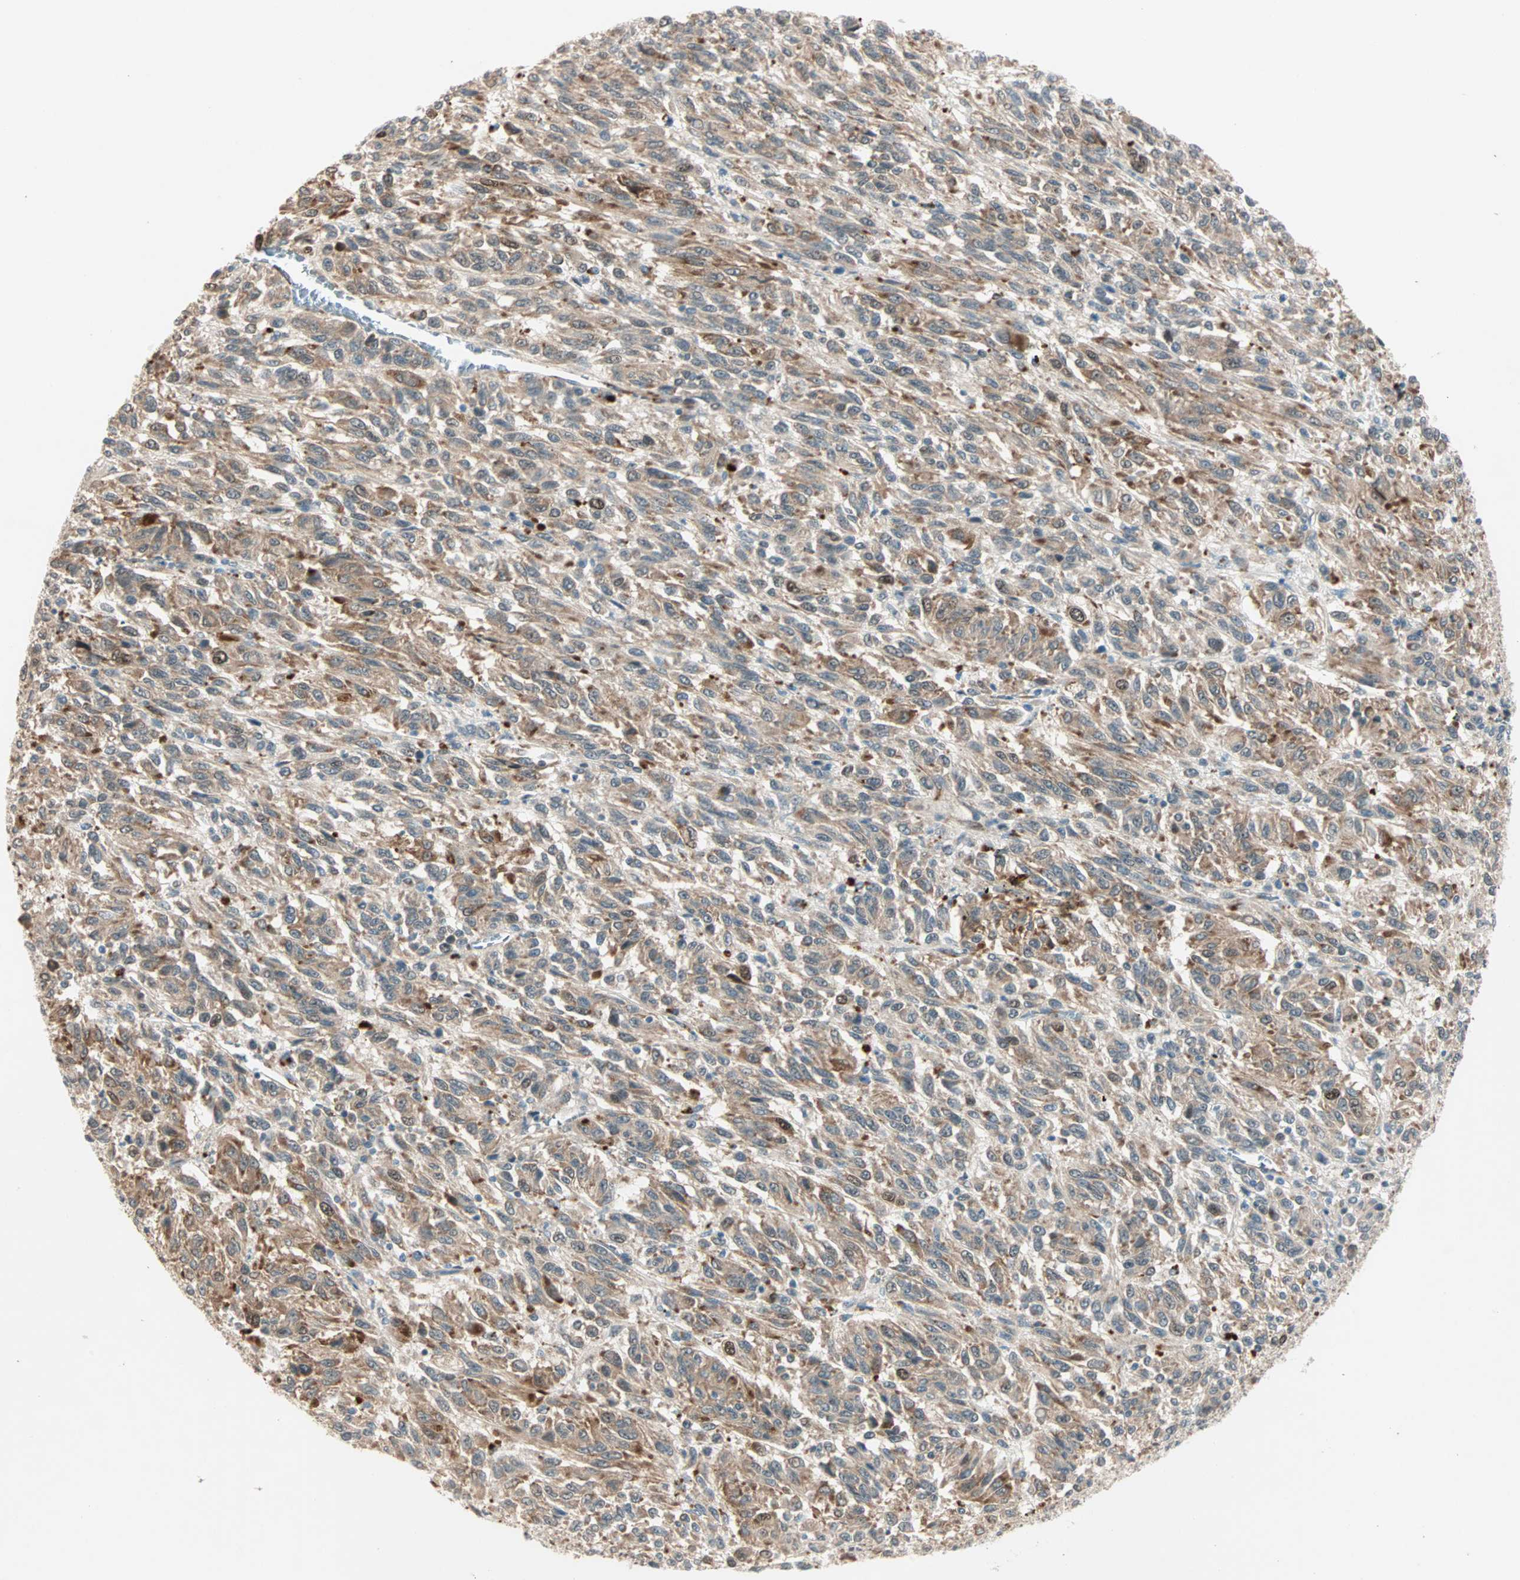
{"staining": {"intensity": "moderate", "quantity": ">75%", "location": "cytoplasmic/membranous"}, "tissue": "melanoma", "cell_type": "Tumor cells", "image_type": "cancer", "snomed": [{"axis": "morphology", "description": "Malignant melanoma, Metastatic site"}, {"axis": "topography", "description": "Lung"}], "caption": "This is a histology image of immunohistochemistry (IHC) staining of melanoma, which shows moderate positivity in the cytoplasmic/membranous of tumor cells.", "gene": "ZNF37A", "patient": {"sex": "male", "age": 64}}